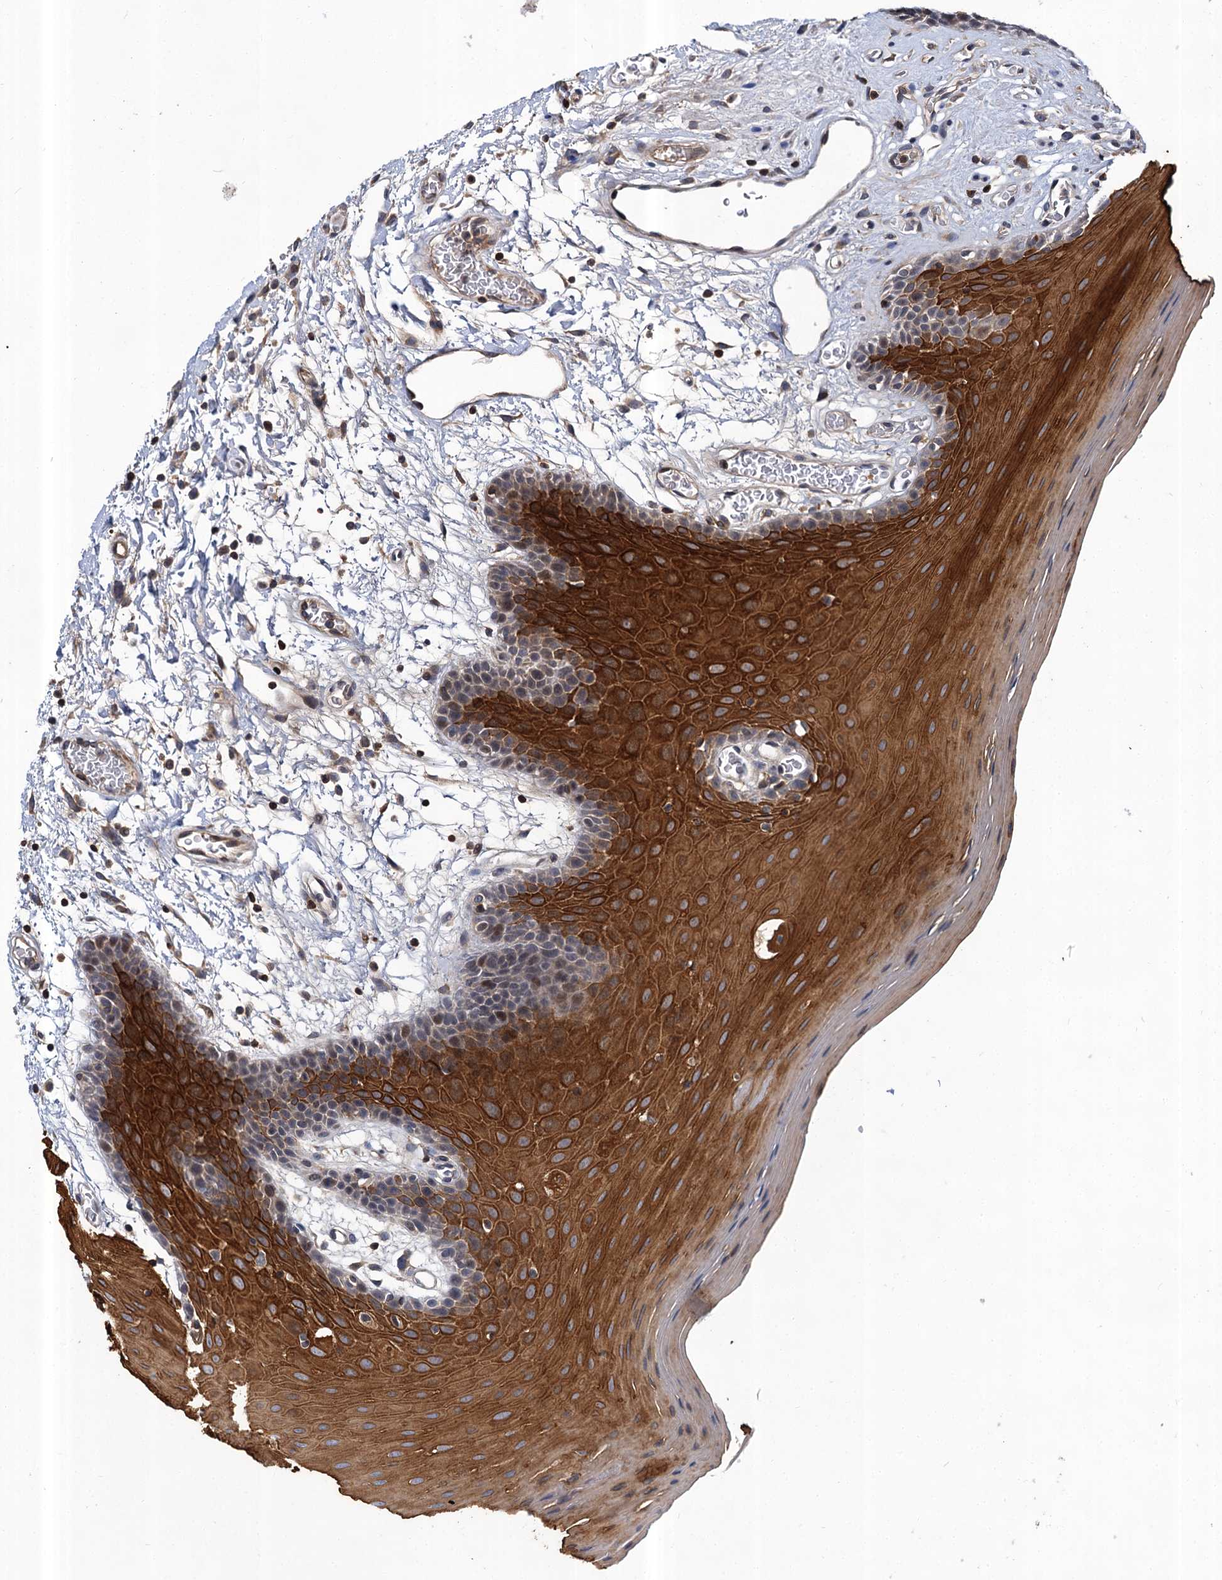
{"staining": {"intensity": "strong", "quantity": "25%-75%", "location": "cytoplasmic/membranous,nuclear"}, "tissue": "oral mucosa", "cell_type": "Squamous epithelial cells", "image_type": "normal", "snomed": [{"axis": "morphology", "description": "Normal tissue, NOS"}, {"axis": "topography", "description": "Skeletal muscle"}, {"axis": "topography", "description": "Oral tissue"}, {"axis": "topography", "description": "Salivary gland"}, {"axis": "topography", "description": "Peripheral nerve tissue"}], "caption": "Immunohistochemical staining of unremarkable human oral mucosa exhibits high levels of strong cytoplasmic/membranous,nuclear expression in approximately 25%-75% of squamous epithelial cells.", "gene": "ABLIM1", "patient": {"sex": "male", "age": 54}}